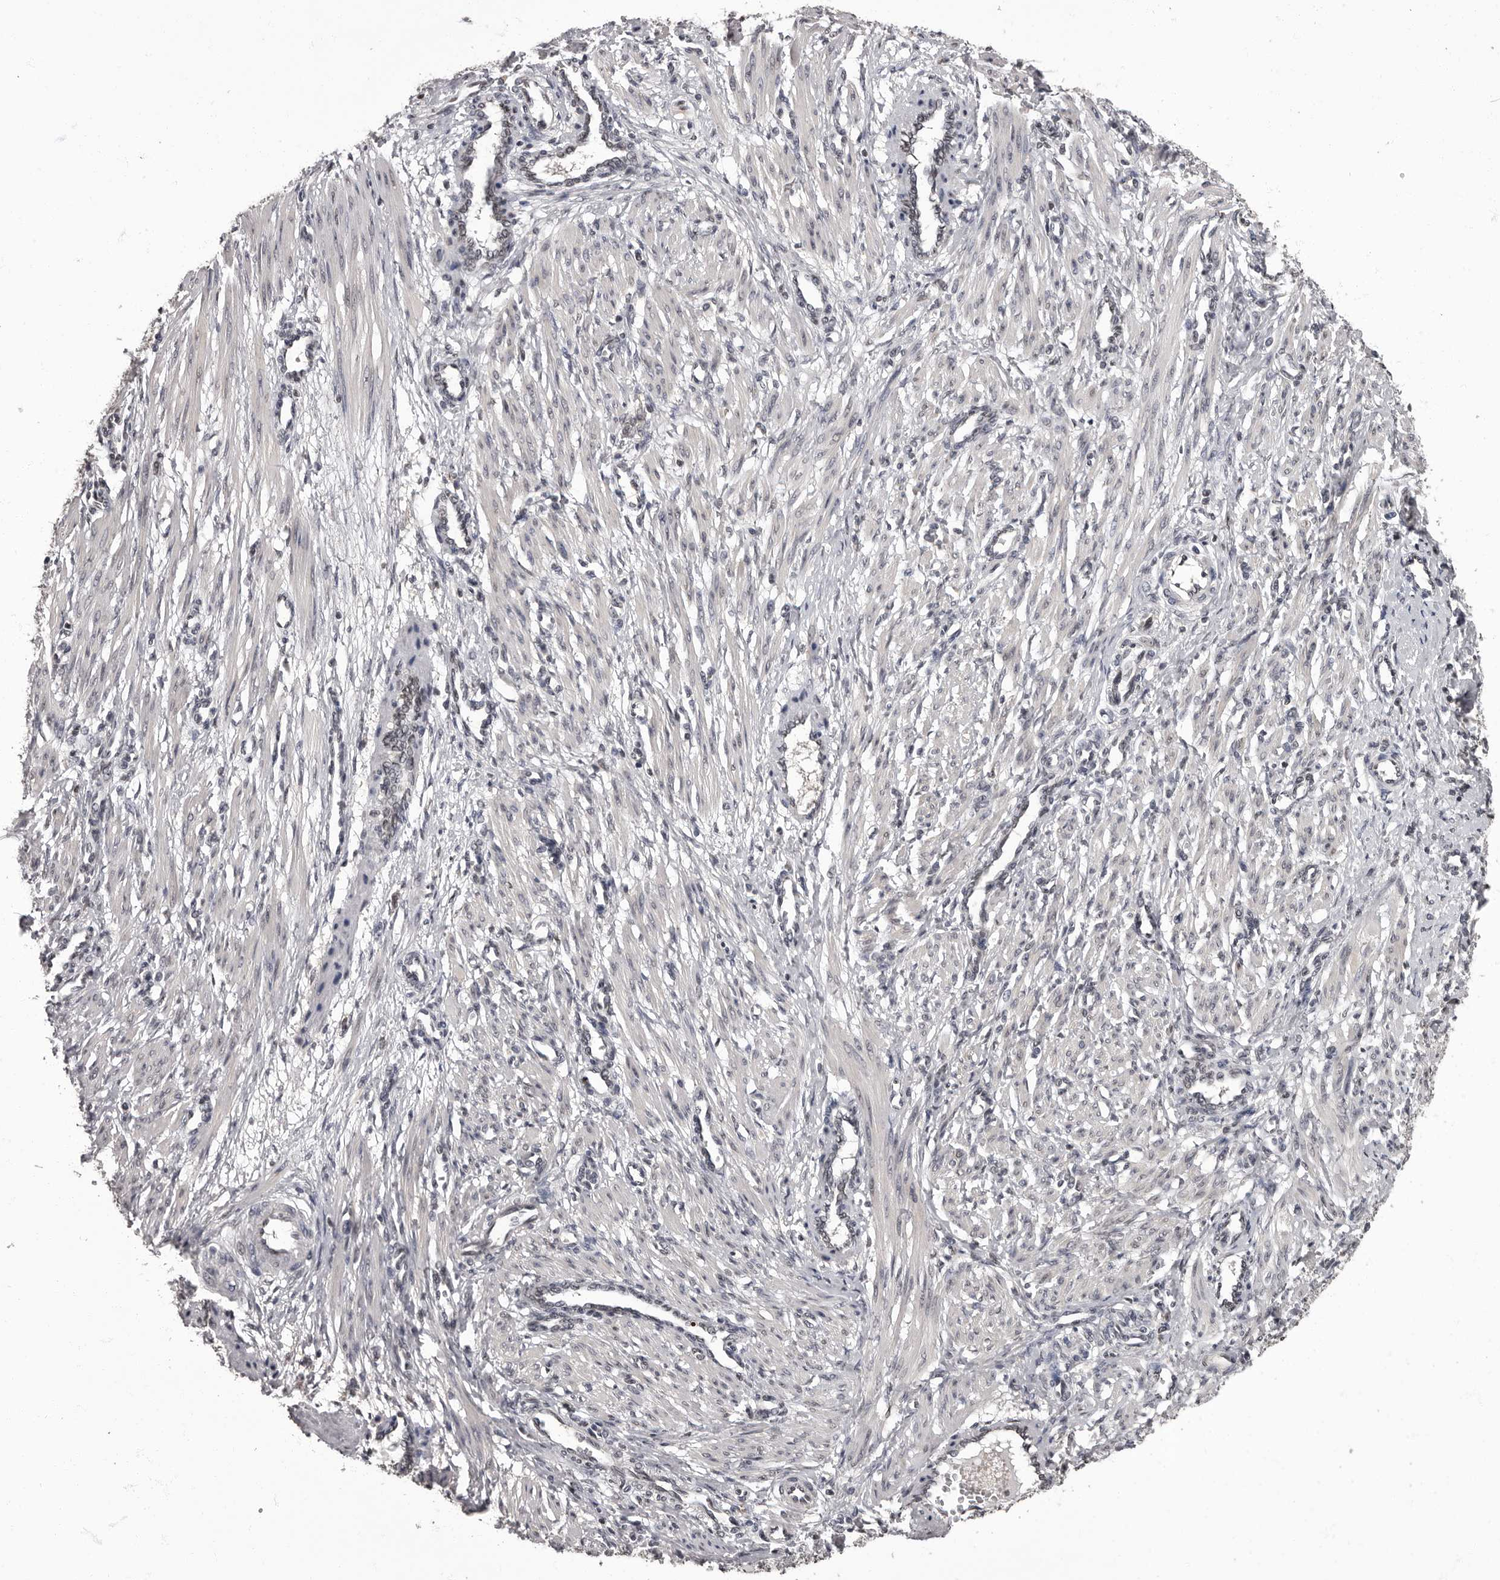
{"staining": {"intensity": "negative", "quantity": "none", "location": "none"}, "tissue": "smooth muscle", "cell_type": "Smooth muscle cells", "image_type": "normal", "snomed": [{"axis": "morphology", "description": "Normal tissue, NOS"}, {"axis": "topography", "description": "Endometrium"}], "caption": "High magnification brightfield microscopy of unremarkable smooth muscle stained with DAB (brown) and counterstained with hematoxylin (blue): smooth muscle cells show no significant positivity. The staining was performed using DAB to visualize the protein expression in brown, while the nuclei were stained in blue with hematoxylin (Magnification: 20x).", "gene": "C1orf50", "patient": {"sex": "female", "age": 33}}